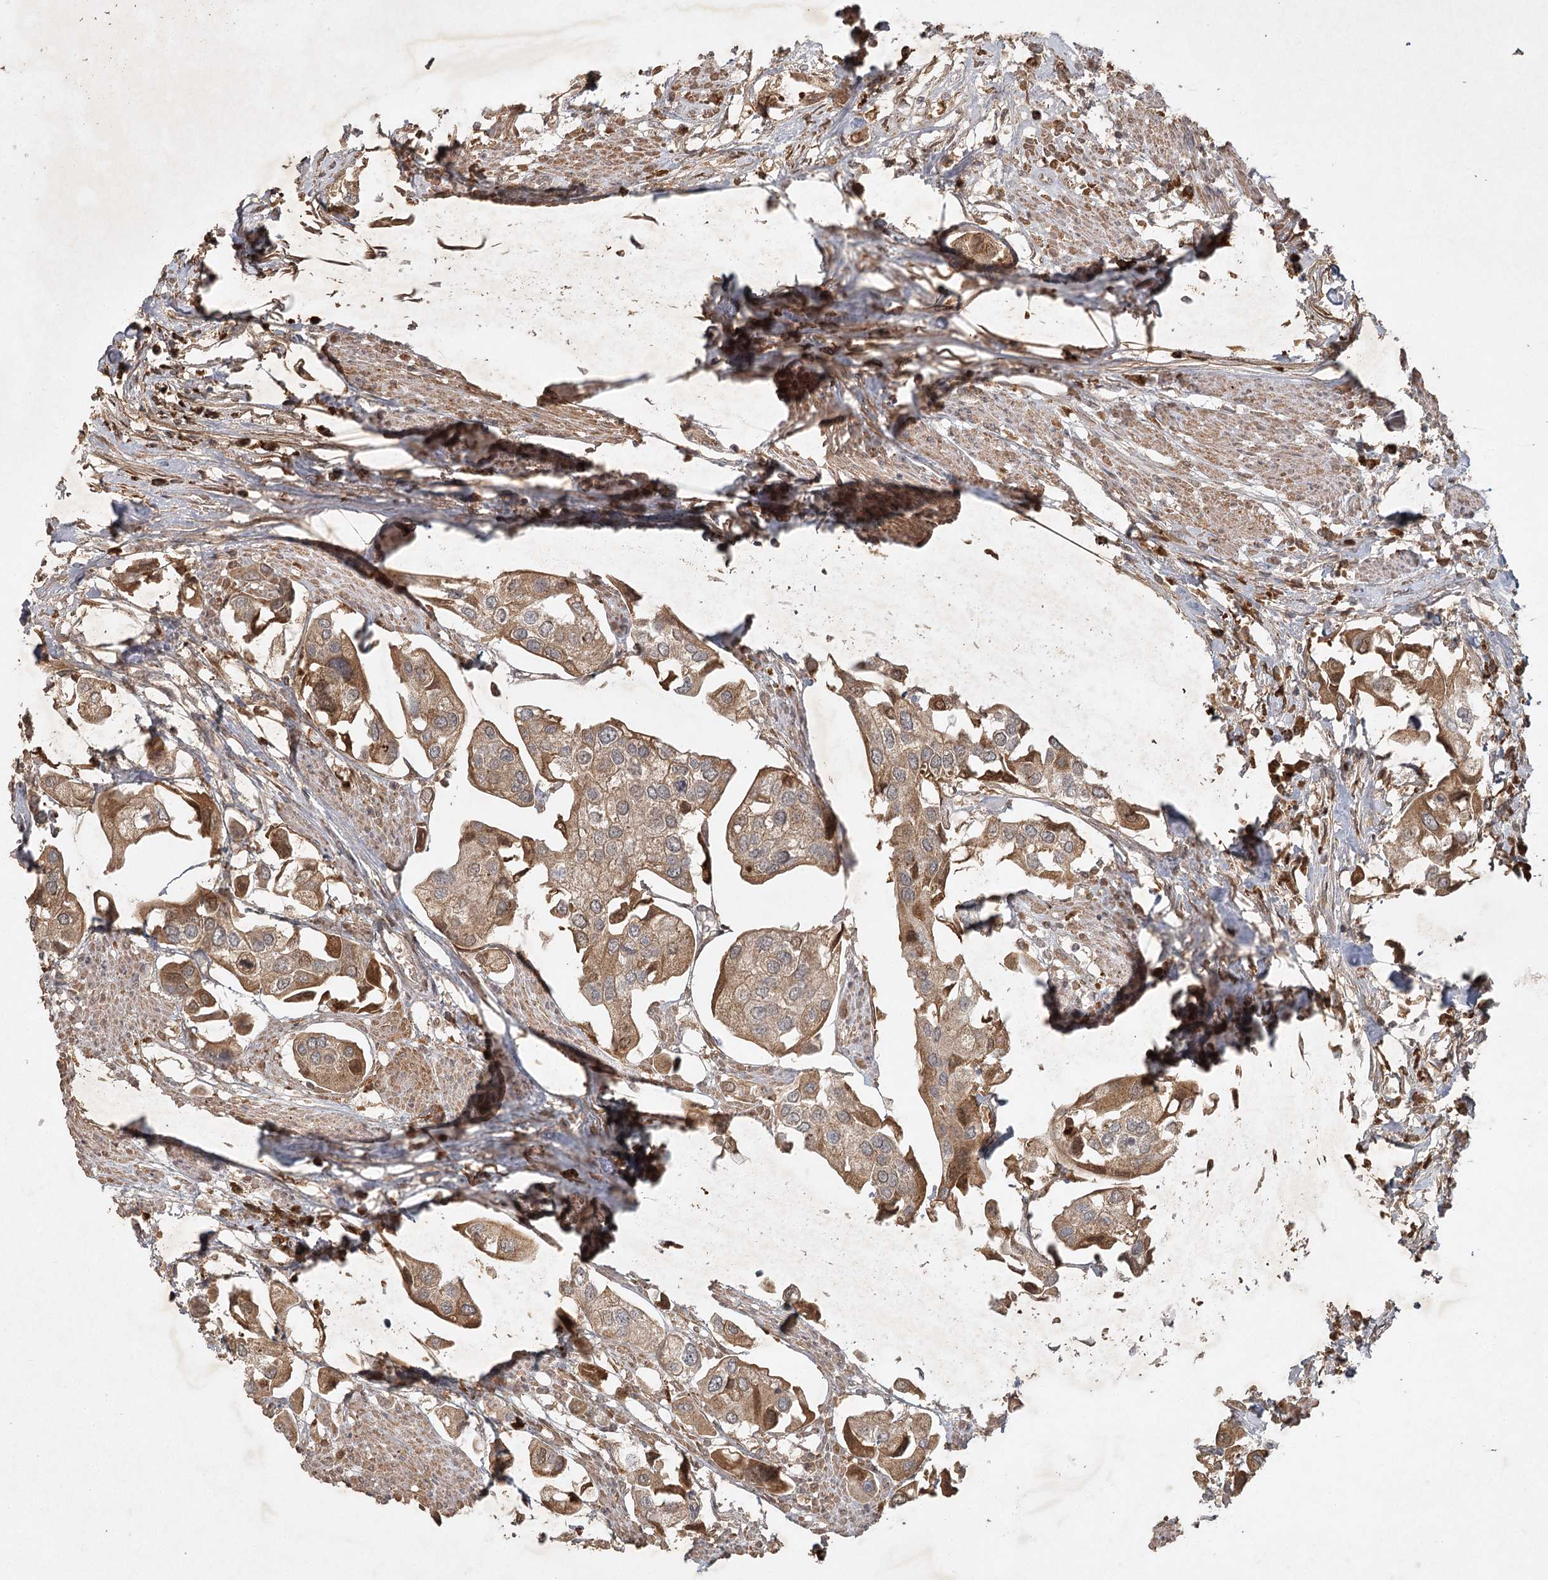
{"staining": {"intensity": "moderate", "quantity": "25%-75%", "location": "cytoplasmic/membranous"}, "tissue": "urothelial cancer", "cell_type": "Tumor cells", "image_type": "cancer", "snomed": [{"axis": "morphology", "description": "Urothelial carcinoma, High grade"}, {"axis": "topography", "description": "Urinary bladder"}], "caption": "There is medium levels of moderate cytoplasmic/membranous expression in tumor cells of urothelial cancer, as demonstrated by immunohistochemical staining (brown color).", "gene": "ARL13A", "patient": {"sex": "male", "age": 64}}